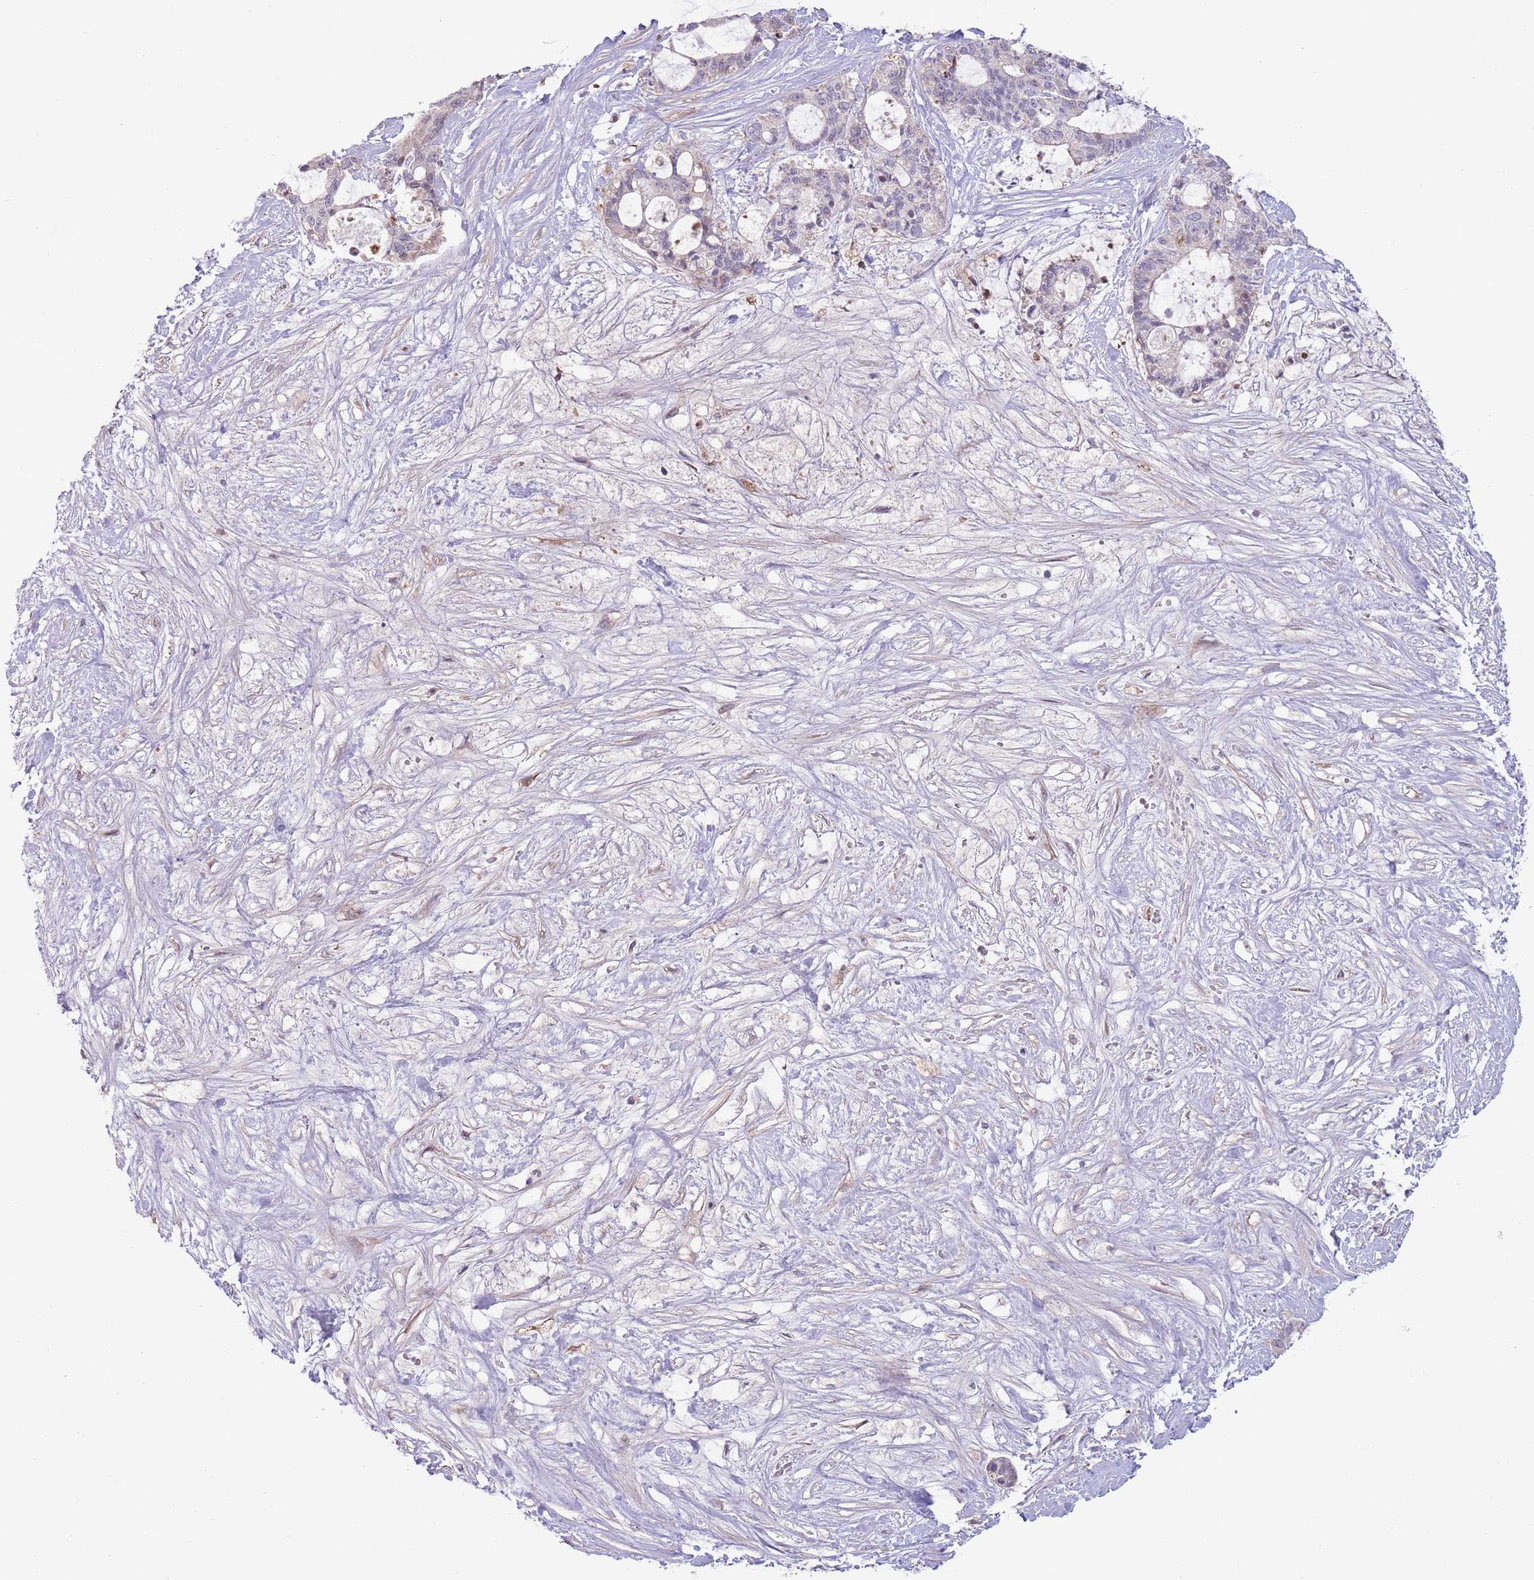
{"staining": {"intensity": "negative", "quantity": "none", "location": "none"}, "tissue": "liver cancer", "cell_type": "Tumor cells", "image_type": "cancer", "snomed": [{"axis": "morphology", "description": "Normal tissue, NOS"}, {"axis": "morphology", "description": "Cholangiocarcinoma"}, {"axis": "topography", "description": "Liver"}, {"axis": "topography", "description": "Peripheral nerve tissue"}], "caption": "Immunohistochemistry (IHC) photomicrograph of neoplastic tissue: liver cancer (cholangiocarcinoma) stained with DAB reveals no significant protein staining in tumor cells.", "gene": "DPP10", "patient": {"sex": "female", "age": 73}}